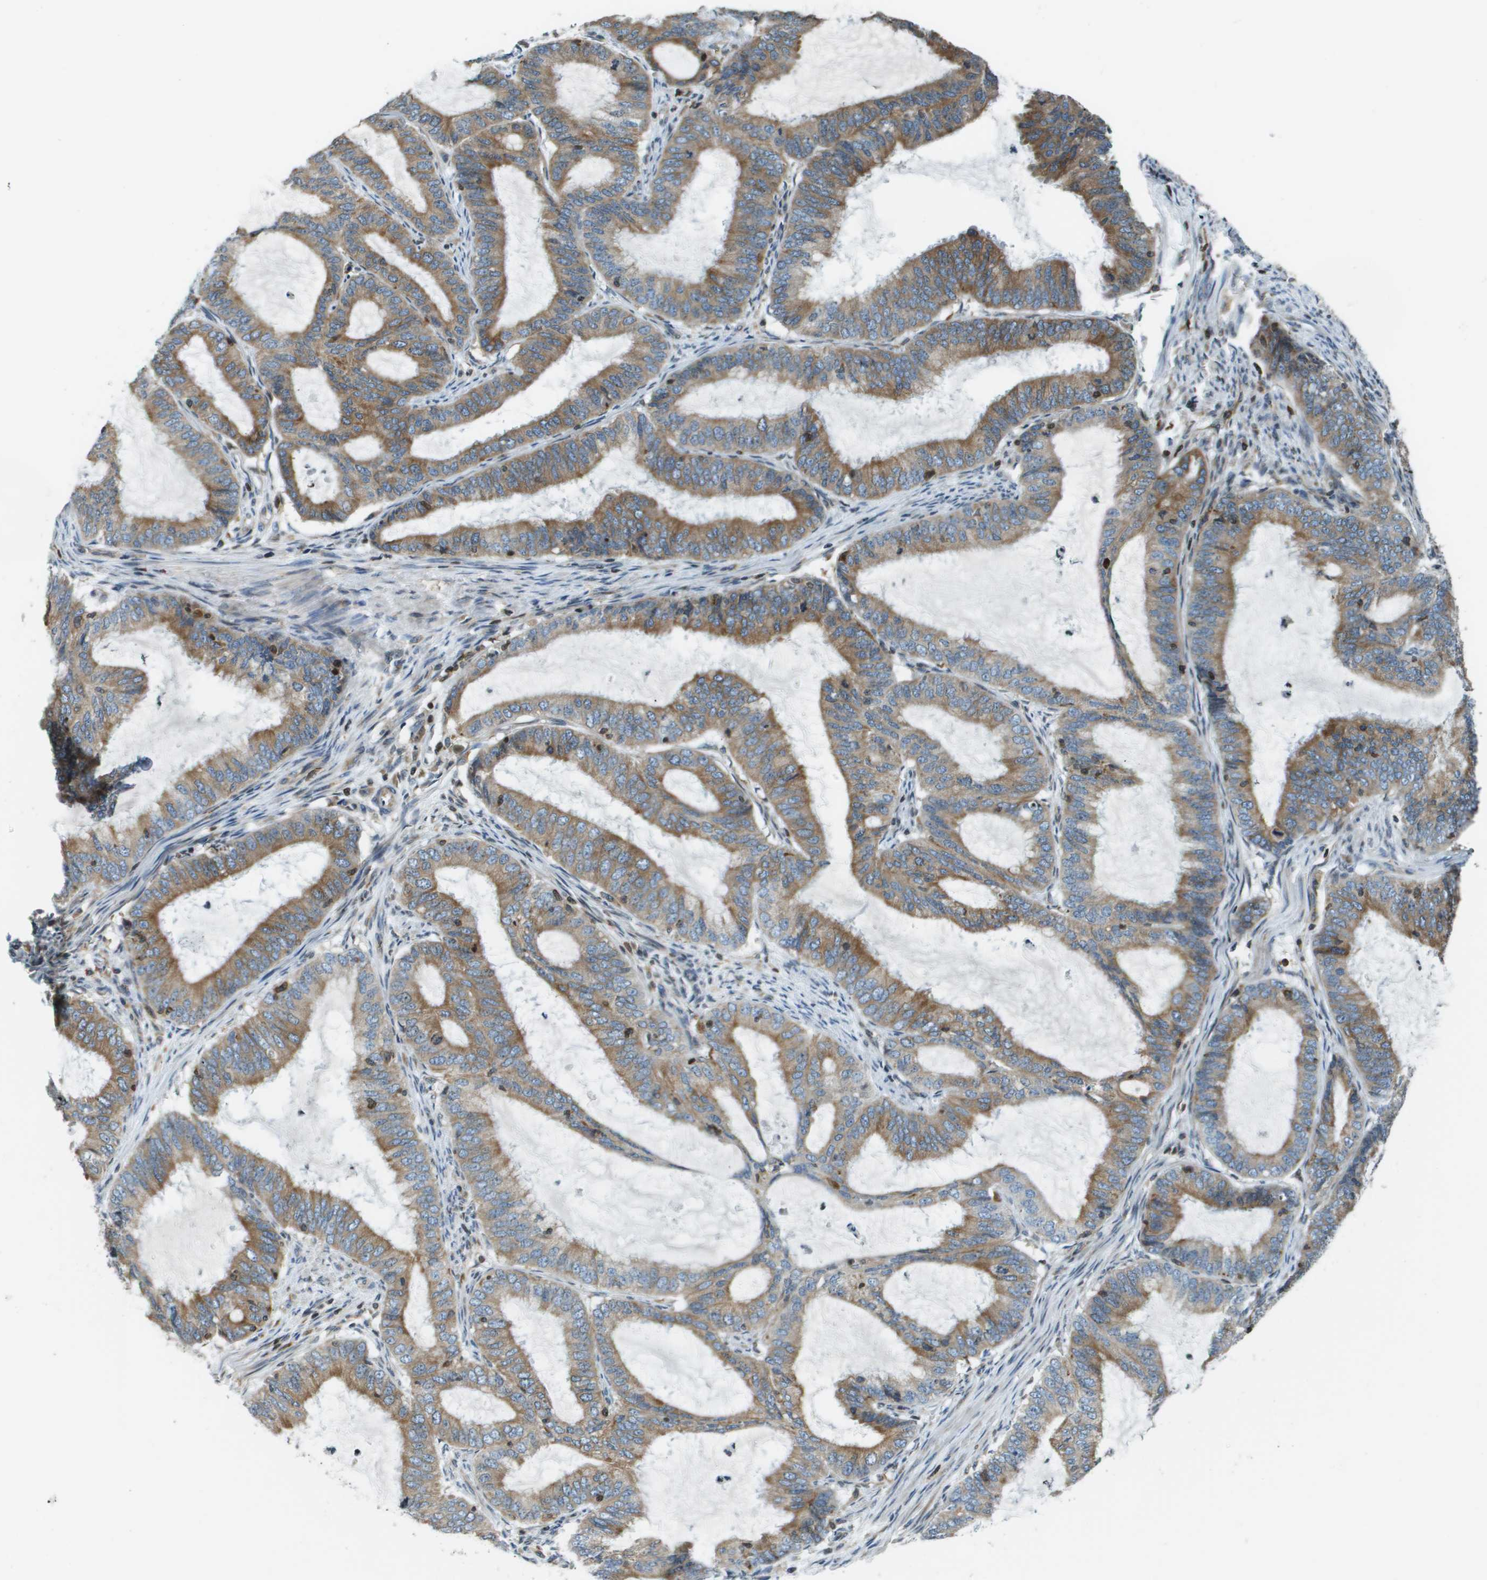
{"staining": {"intensity": "moderate", "quantity": ">75%", "location": "cytoplasmic/membranous"}, "tissue": "endometrial cancer", "cell_type": "Tumor cells", "image_type": "cancer", "snomed": [{"axis": "morphology", "description": "Adenocarcinoma, NOS"}, {"axis": "topography", "description": "Endometrium"}], "caption": "DAB (3,3'-diaminobenzidine) immunohistochemical staining of adenocarcinoma (endometrial) demonstrates moderate cytoplasmic/membranous protein staining in about >75% of tumor cells.", "gene": "ESYT1", "patient": {"sex": "female", "age": 70}}